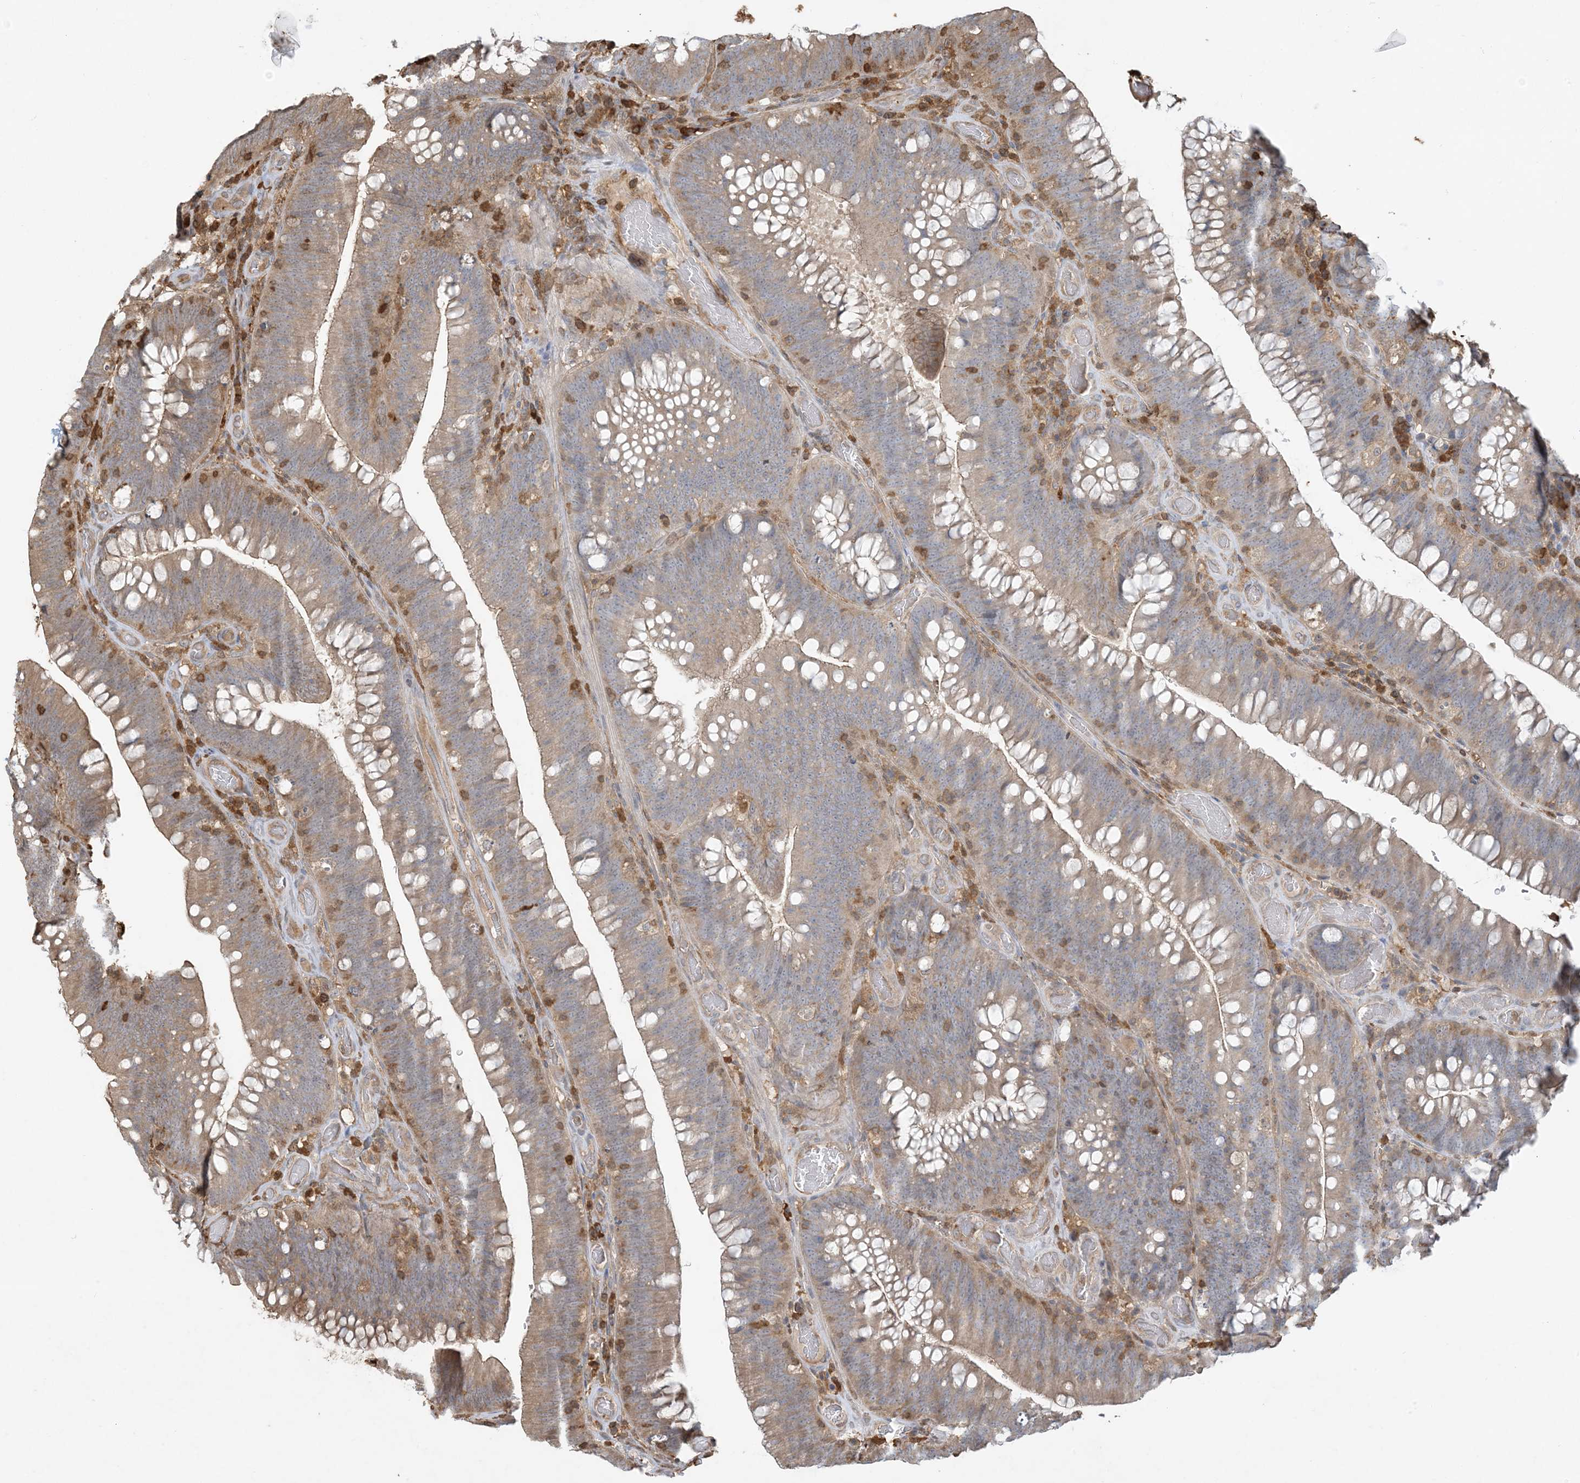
{"staining": {"intensity": "weak", "quantity": "25%-75%", "location": "cytoplasmic/membranous"}, "tissue": "colorectal cancer", "cell_type": "Tumor cells", "image_type": "cancer", "snomed": [{"axis": "morphology", "description": "Normal tissue, NOS"}, {"axis": "topography", "description": "Colon"}], "caption": "Colorectal cancer stained with DAB immunohistochemistry reveals low levels of weak cytoplasmic/membranous expression in approximately 25%-75% of tumor cells.", "gene": "TMSB4X", "patient": {"sex": "female", "age": 82}}